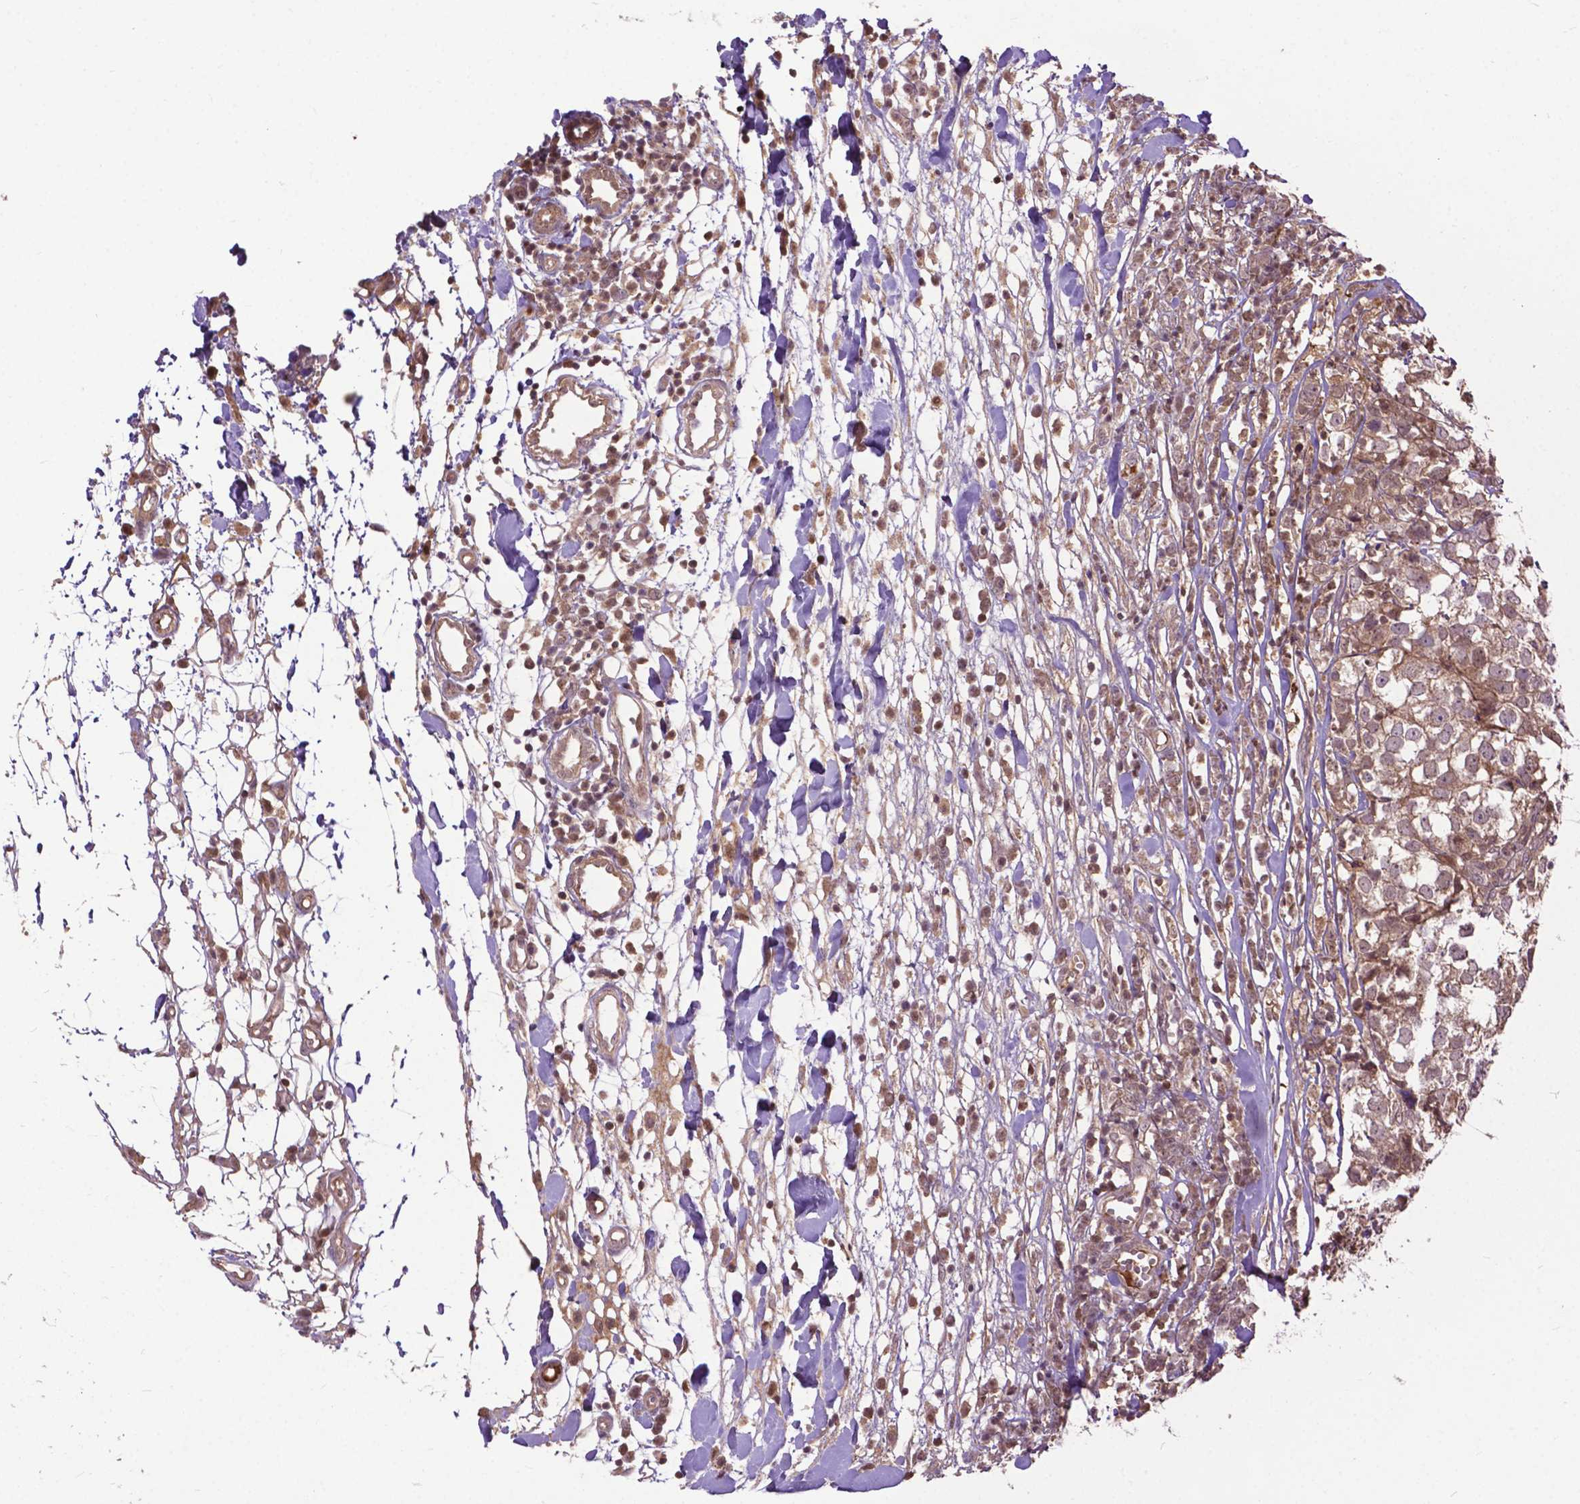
{"staining": {"intensity": "moderate", "quantity": ">75%", "location": "cytoplasmic/membranous"}, "tissue": "breast cancer", "cell_type": "Tumor cells", "image_type": "cancer", "snomed": [{"axis": "morphology", "description": "Duct carcinoma"}, {"axis": "topography", "description": "Breast"}], "caption": "Breast cancer (intraductal carcinoma) was stained to show a protein in brown. There is medium levels of moderate cytoplasmic/membranous positivity in approximately >75% of tumor cells. Immunohistochemistry (ihc) stains the protein of interest in brown and the nuclei are stained blue.", "gene": "CHMP4A", "patient": {"sex": "female", "age": 30}}